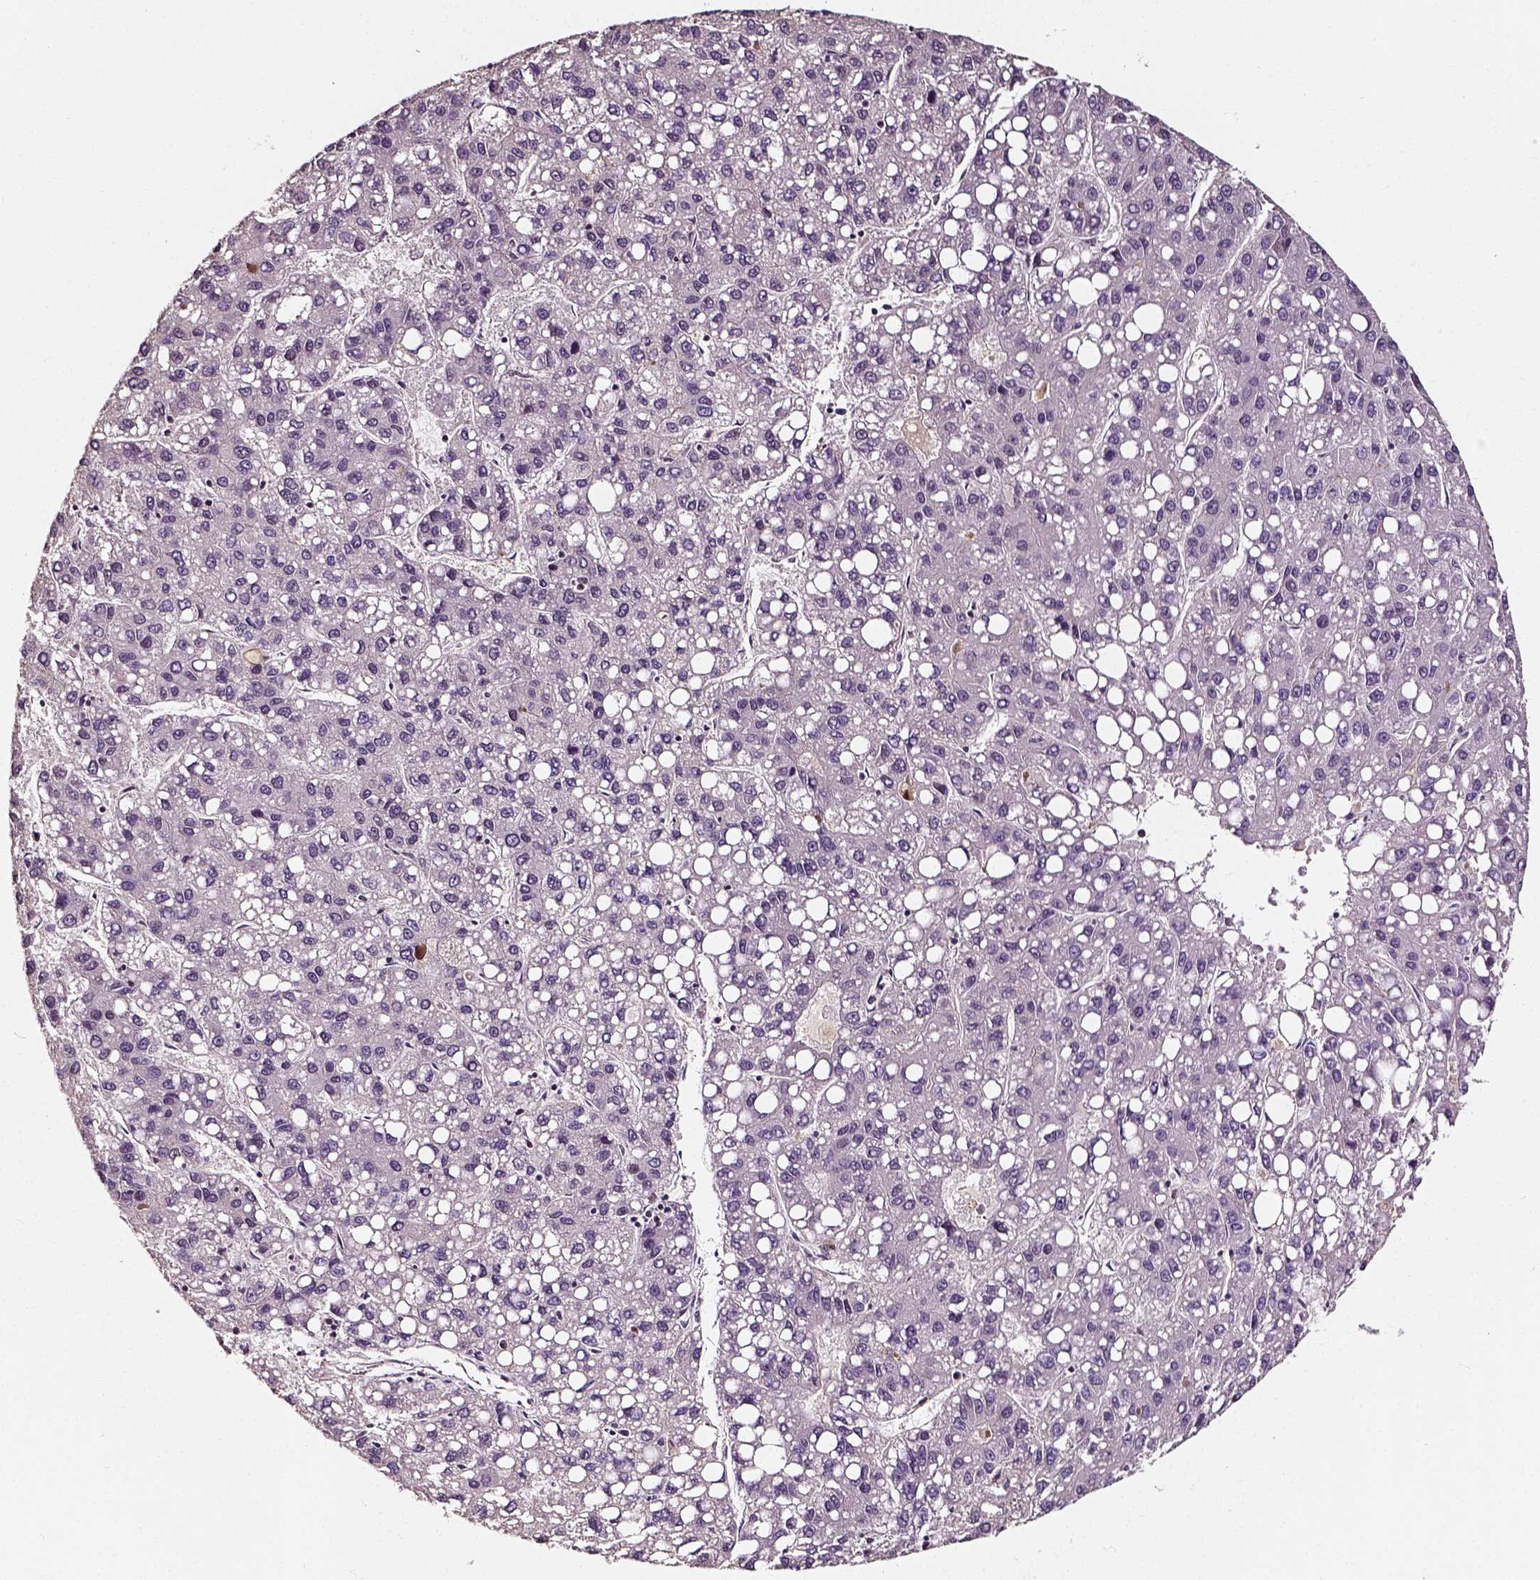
{"staining": {"intensity": "negative", "quantity": "none", "location": "none"}, "tissue": "liver cancer", "cell_type": "Tumor cells", "image_type": "cancer", "snomed": [{"axis": "morphology", "description": "Carcinoma, Hepatocellular, NOS"}, {"axis": "topography", "description": "Liver"}], "caption": "This micrograph is of liver cancer (hepatocellular carcinoma) stained with immunohistochemistry (IHC) to label a protein in brown with the nuclei are counter-stained blue. There is no staining in tumor cells.", "gene": "NACC1", "patient": {"sex": "female", "age": 82}}